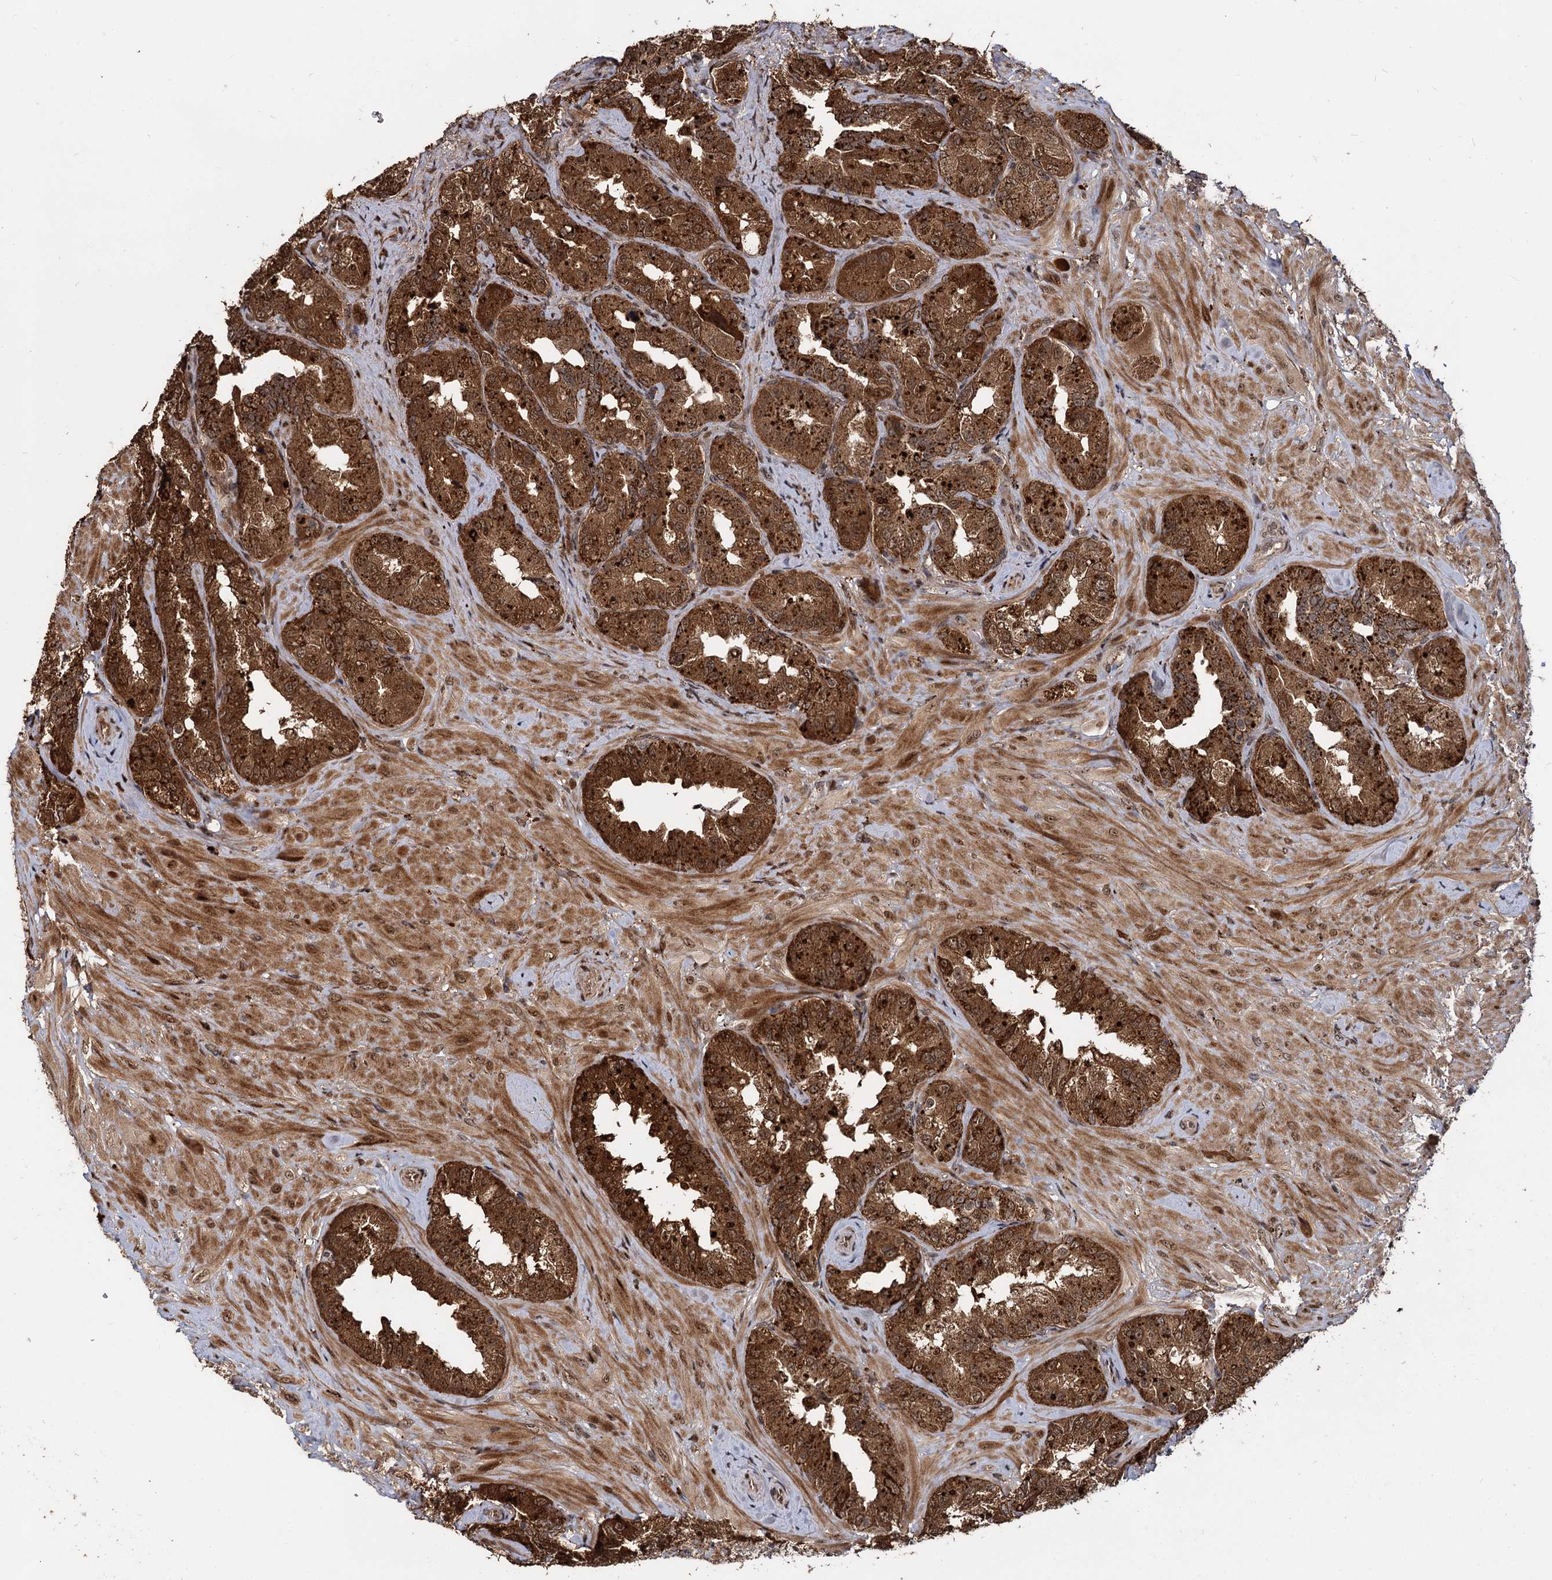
{"staining": {"intensity": "strong", "quantity": ">75%", "location": "cytoplasmic/membranous"}, "tissue": "seminal vesicle", "cell_type": "Glandular cells", "image_type": "normal", "snomed": [{"axis": "morphology", "description": "Normal tissue, NOS"}, {"axis": "topography", "description": "Seminal veicle"}, {"axis": "topography", "description": "Peripheral nerve tissue"}], "caption": "Protein positivity by IHC demonstrates strong cytoplasmic/membranous expression in about >75% of glandular cells in unremarkable seminal vesicle.", "gene": "CEP192", "patient": {"sex": "male", "age": 67}}